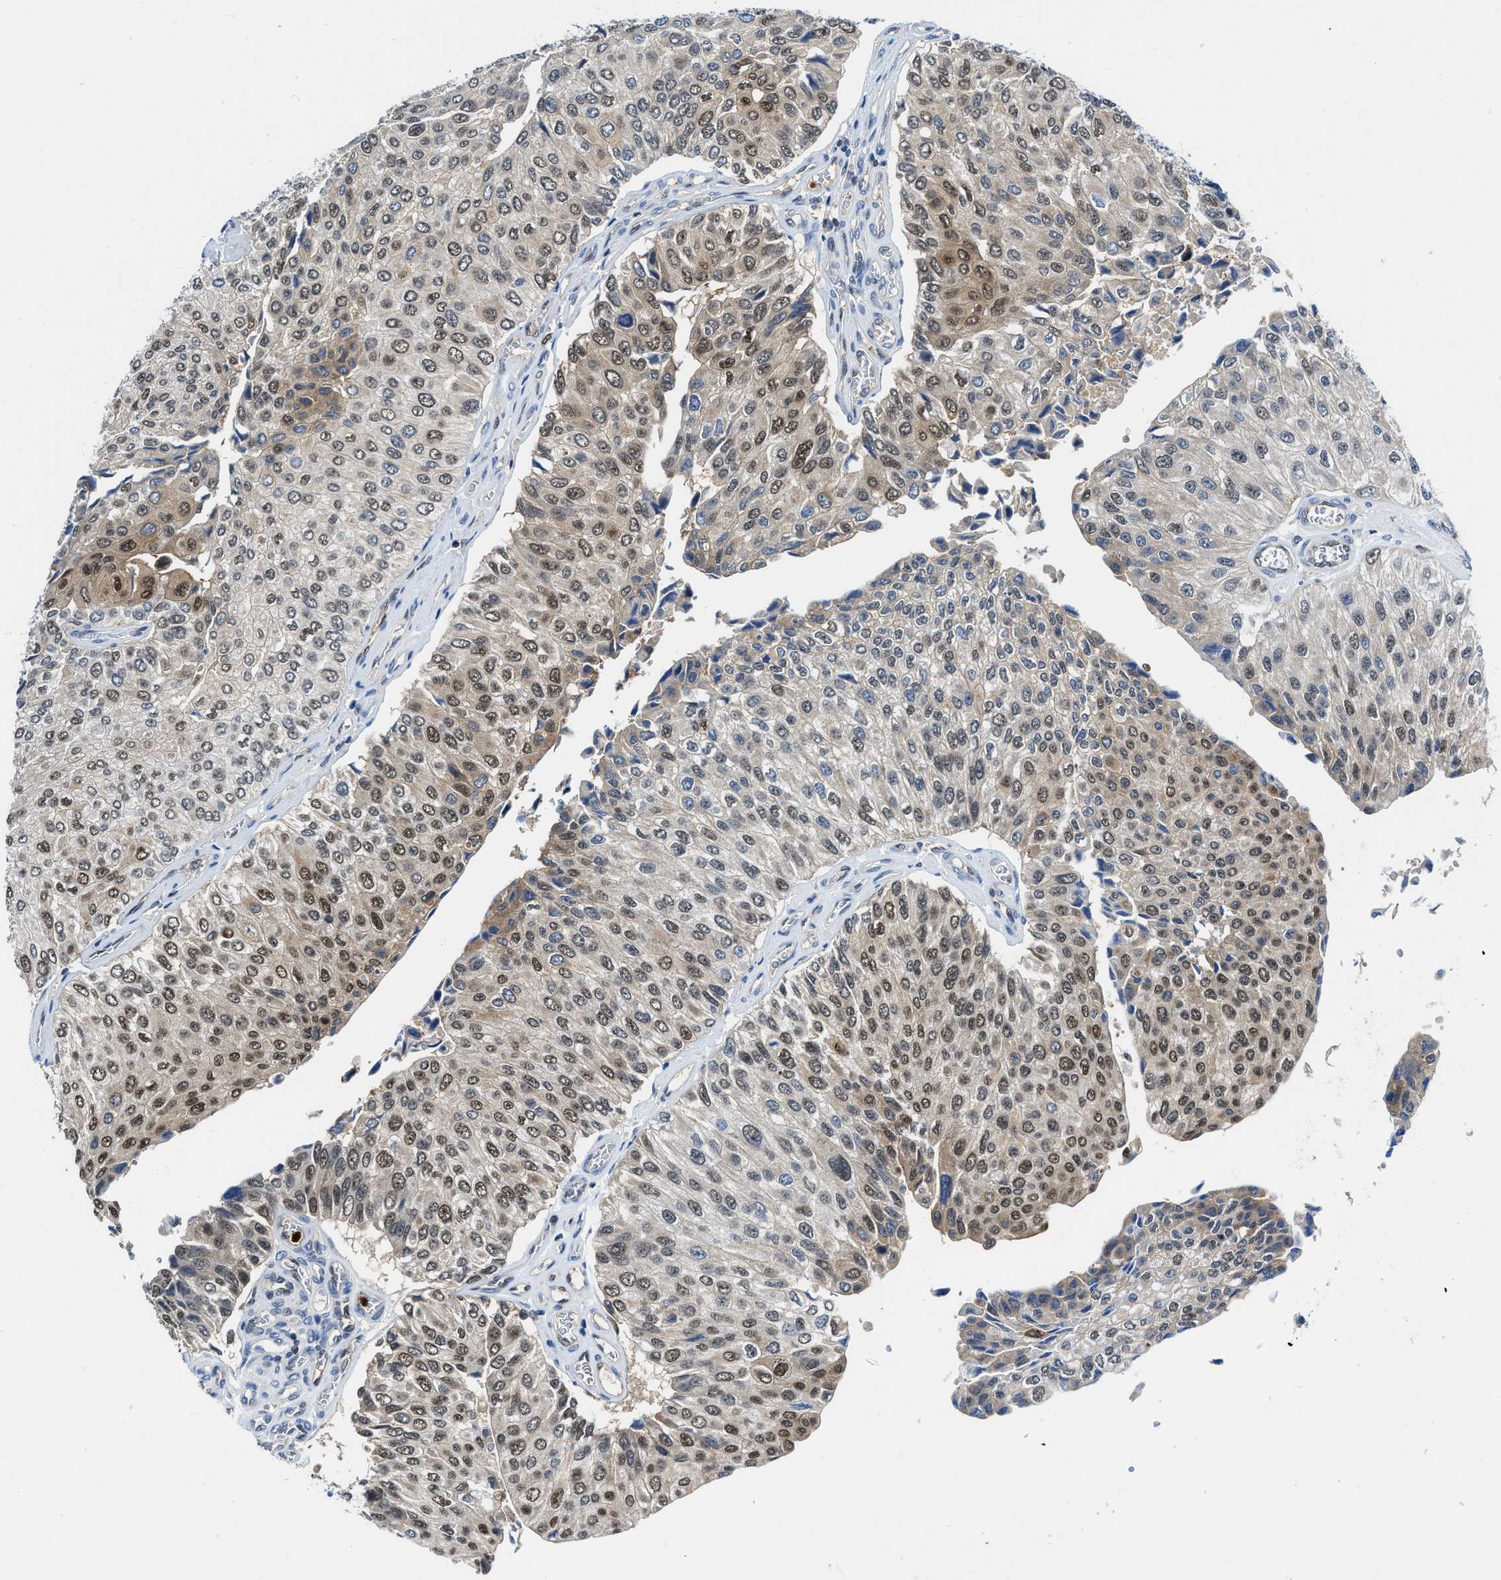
{"staining": {"intensity": "moderate", "quantity": "25%-75%", "location": "cytoplasmic/membranous,nuclear"}, "tissue": "urothelial cancer", "cell_type": "Tumor cells", "image_type": "cancer", "snomed": [{"axis": "morphology", "description": "Urothelial carcinoma, High grade"}, {"axis": "topography", "description": "Kidney"}, {"axis": "topography", "description": "Urinary bladder"}], "caption": "Brown immunohistochemical staining in human high-grade urothelial carcinoma demonstrates moderate cytoplasmic/membranous and nuclear staining in approximately 25%-75% of tumor cells. (brown staining indicates protein expression, while blue staining denotes nuclei).", "gene": "LTA4H", "patient": {"sex": "male", "age": 77}}